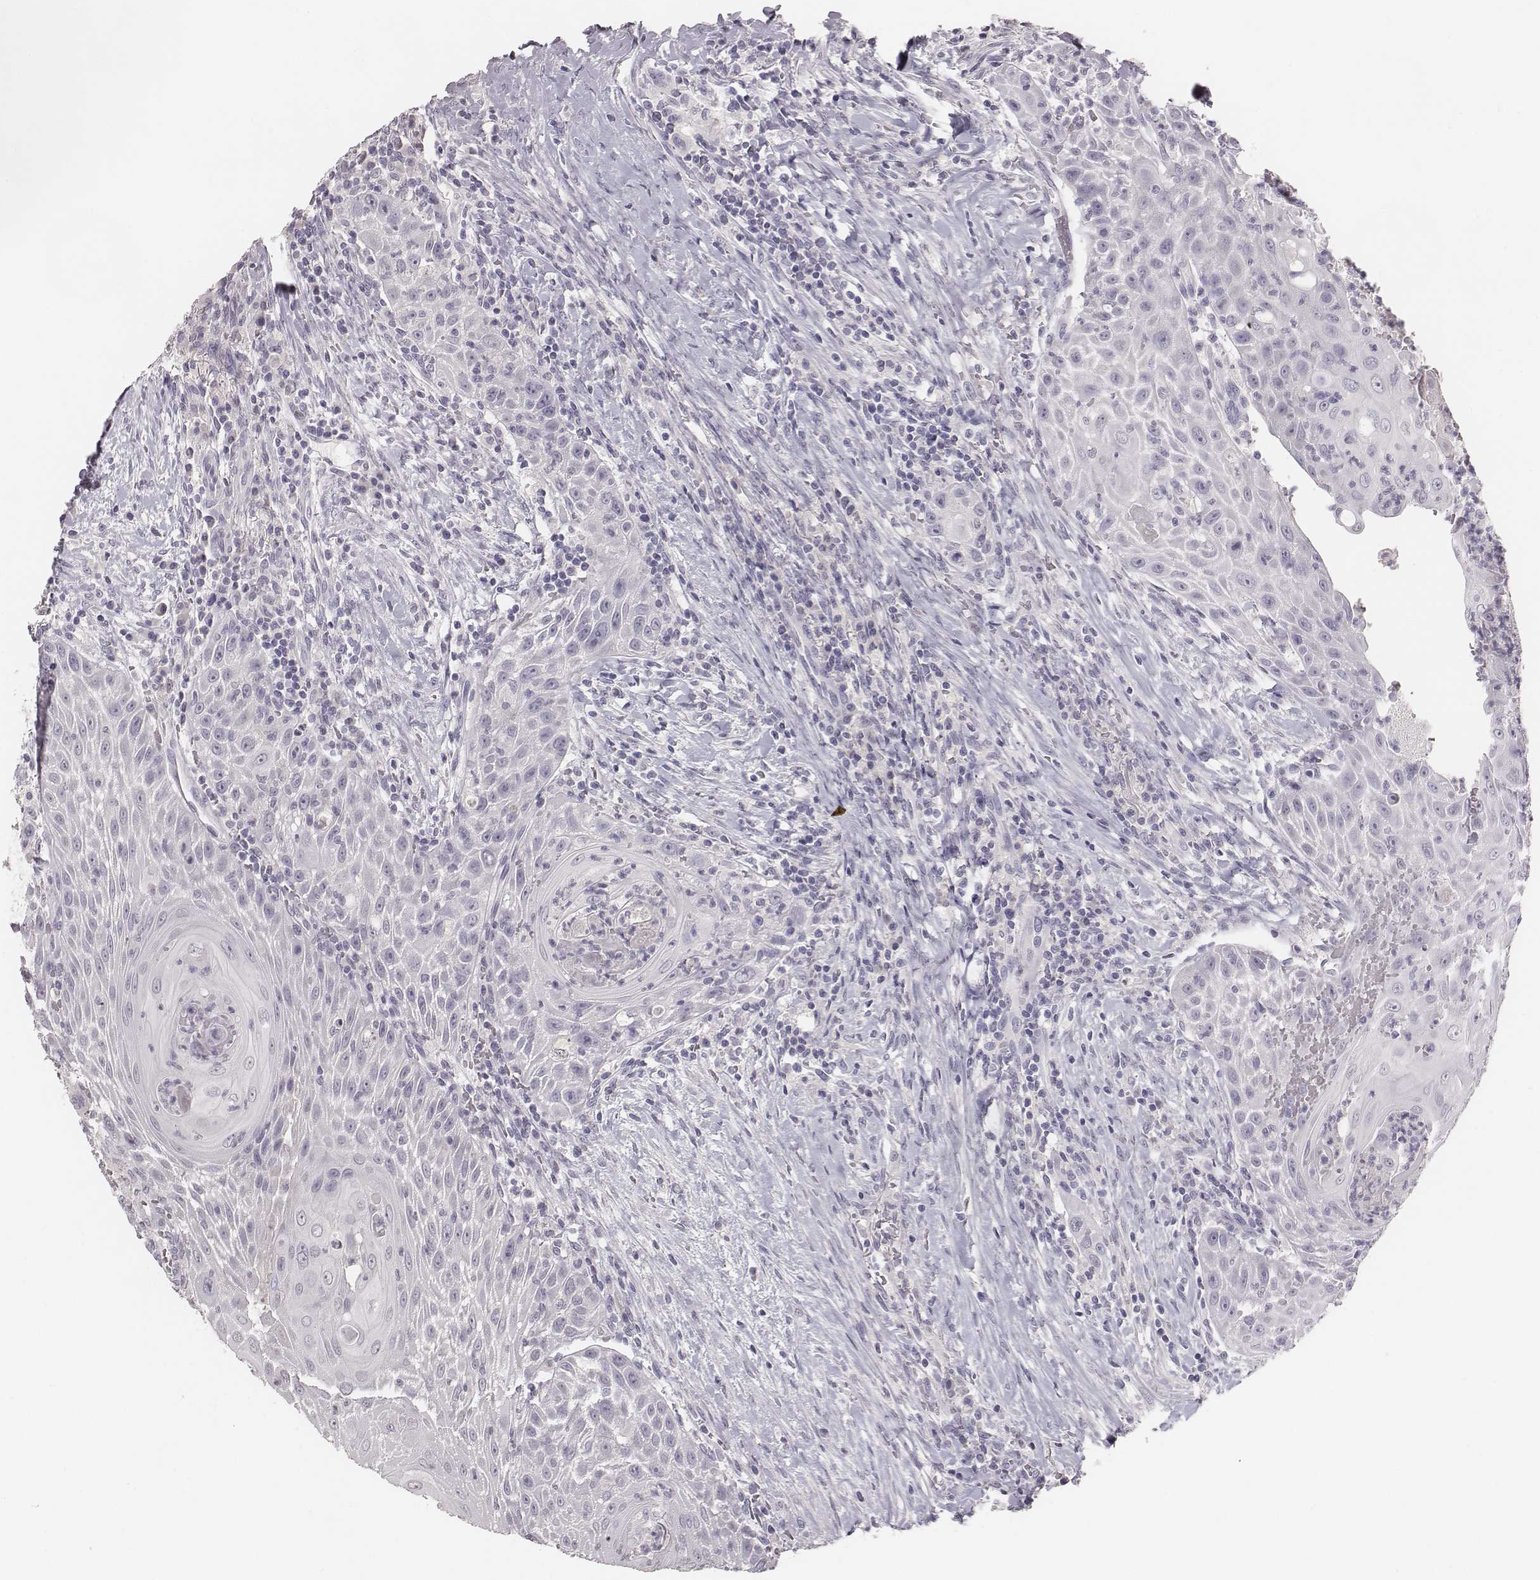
{"staining": {"intensity": "negative", "quantity": "none", "location": "none"}, "tissue": "head and neck cancer", "cell_type": "Tumor cells", "image_type": "cancer", "snomed": [{"axis": "morphology", "description": "Squamous cell carcinoma, NOS"}, {"axis": "topography", "description": "Head-Neck"}], "caption": "High power microscopy photomicrograph of an immunohistochemistry (IHC) photomicrograph of head and neck squamous cell carcinoma, revealing no significant expression in tumor cells.", "gene": "MYH6", "patient": {"sex": "male", "age": 69}}